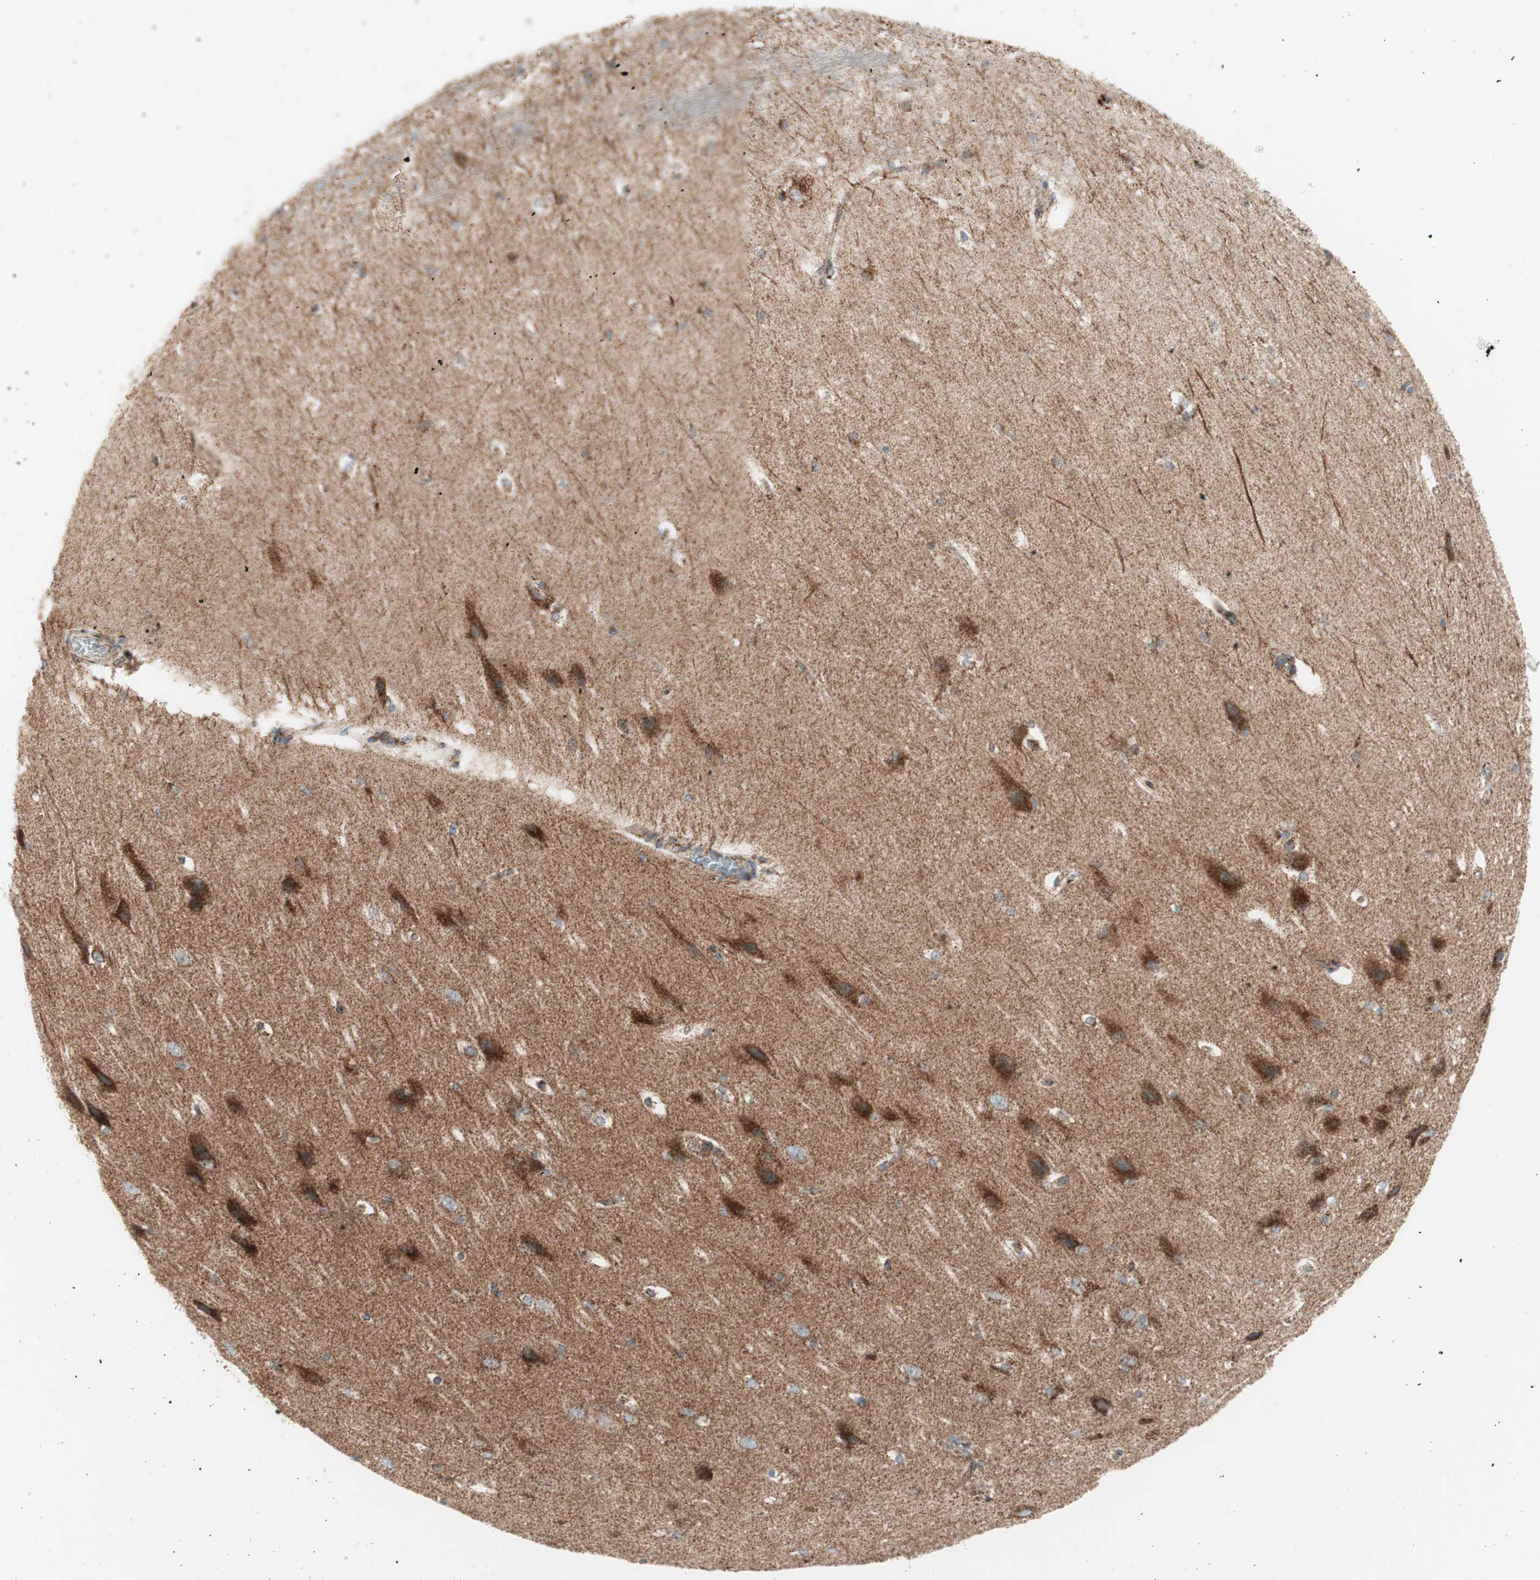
{"staining": {"intensity": "moderate", "quantity": ">75%", "location": "cytoplasmic/membranous"}, "tissue": "hippocampus", "cell_type": "Glial cells", "image_type": "normal", "snomed": [{"axis": "morphology", "description": "Normal tissue, NOS"}, {"axis": "topography", "description": "Hippocampus"}], "caption": "Benign hippocampus reveals moderate cytoplasmic/membranous expression in about >75% of glial cells, visualized by immunohistochemistry. (Brightfield microscopy of DAB IHC at high magnification).", "gene": "TOMM20", "patient": {"sex": "female", "age": 19}}